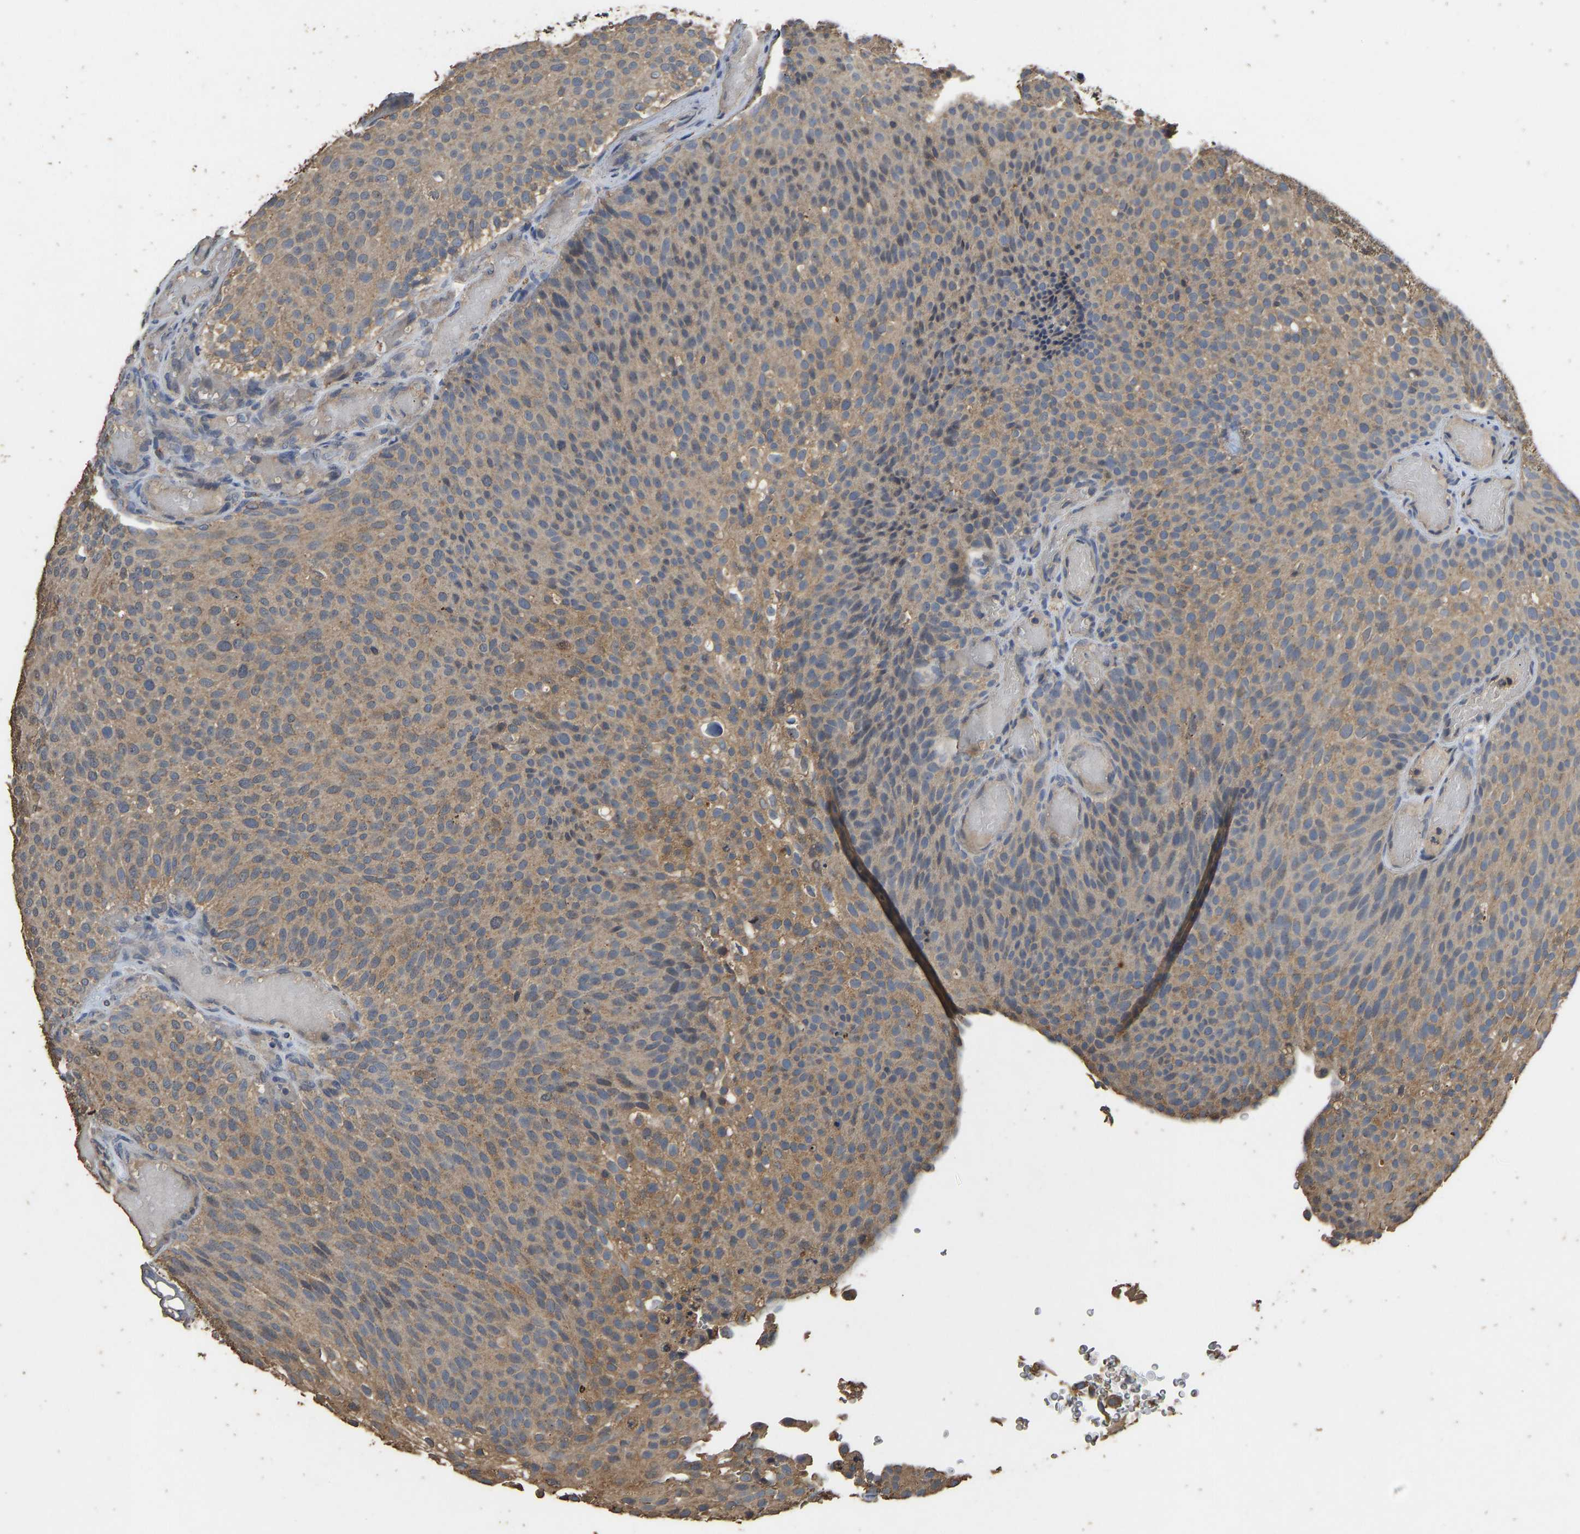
{"staining": {"intensity": "moderate", "quantity": "25%-75%", "location": "cytoplasmic/membranous"}, "tissue": "urothelial cancer", "cell_type": "Tumor cells", "image_type": "cancer", "snomed": [{"axis": "morphology", "description": "Urothelial carcinoma, Low grade"}, {"axis": "topography", "description": "Urinary bladder"}], "caption": "Protein staining of urothelial cancer tissue displays moderate cytoplasmic/membranous positivity in approximately 25%-75% of tumor cells.", "gene": "CIDEC", "patient": {"sex": "male", "age": 78}}